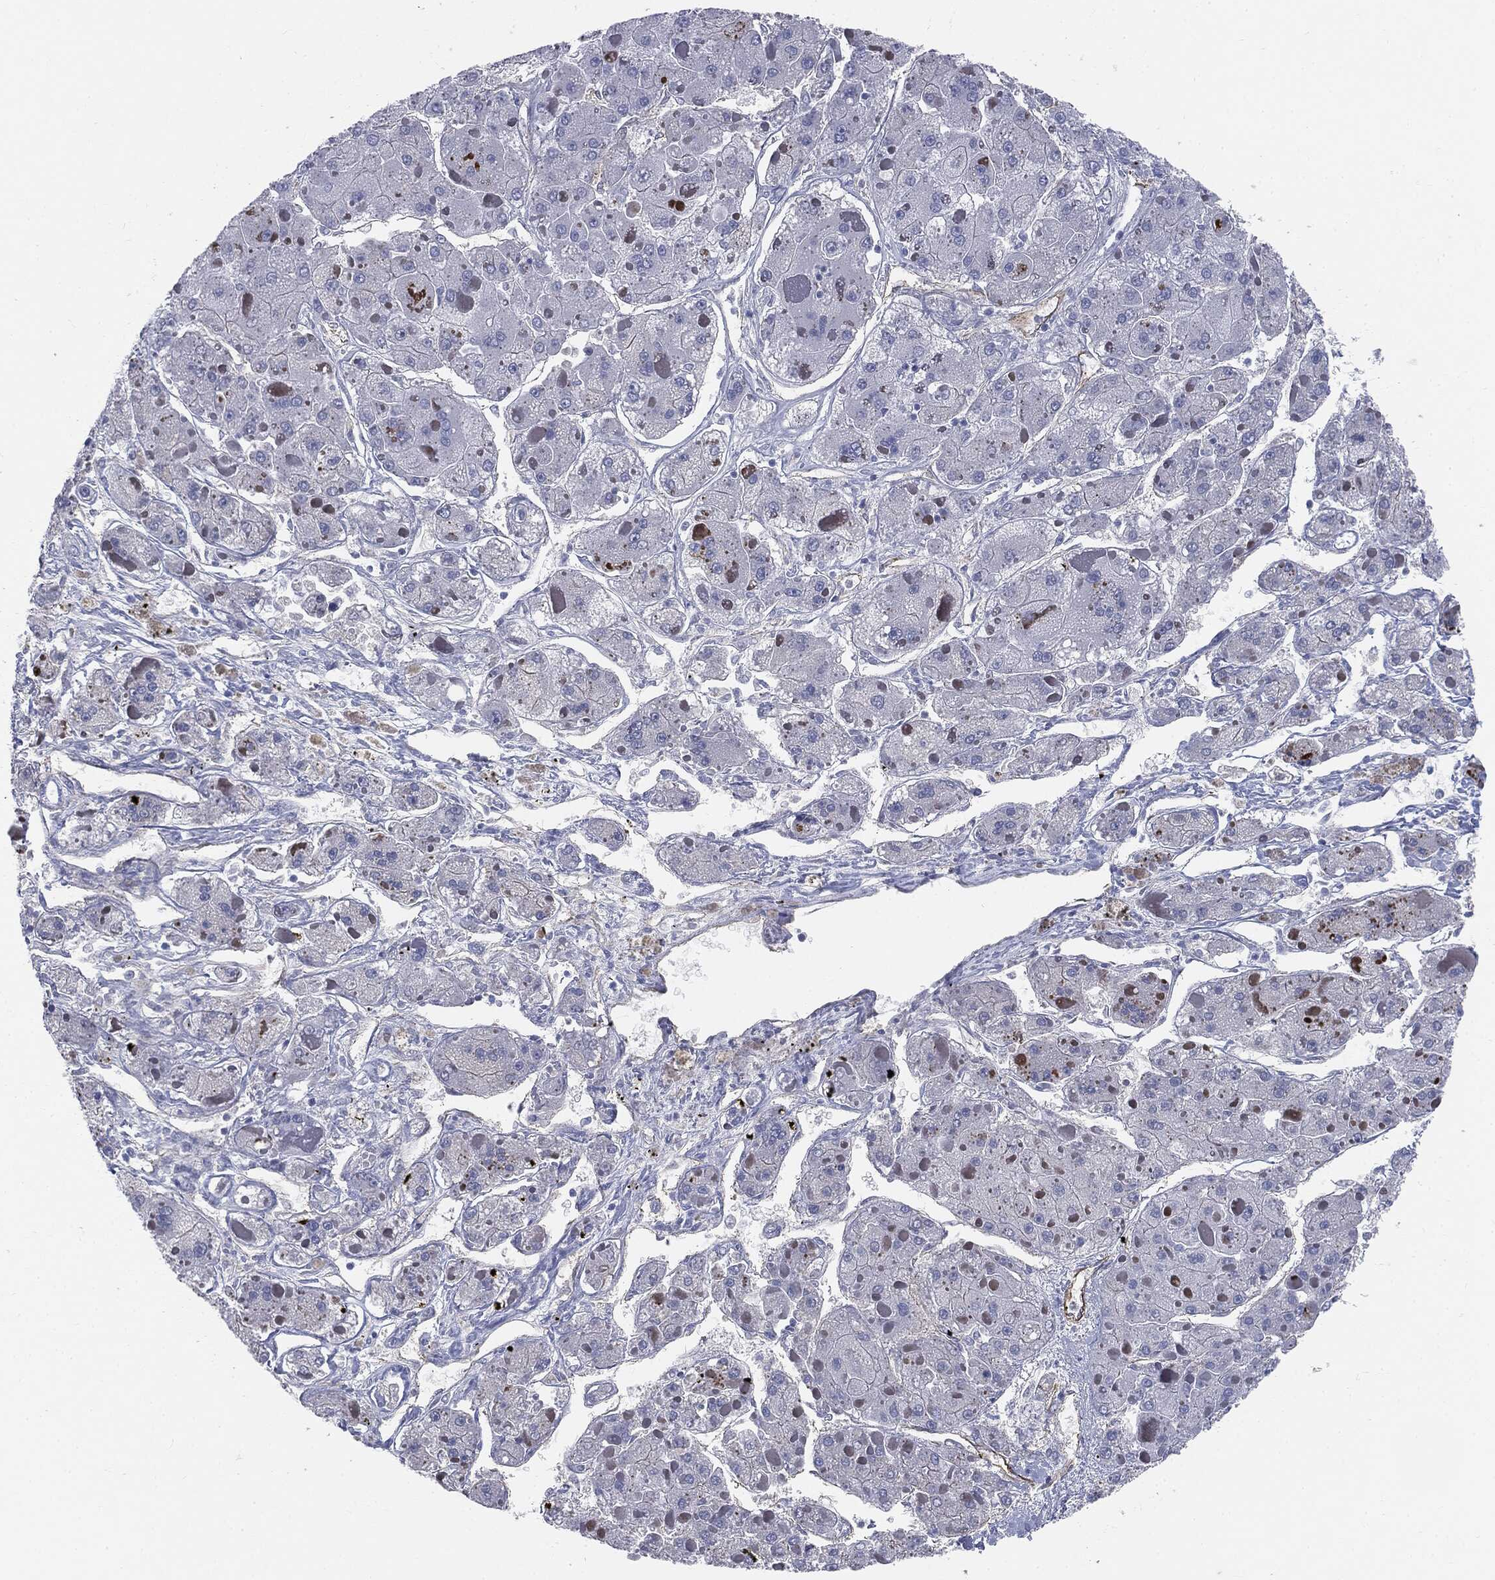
{"staining": {"intensity": "negative", "quantity": "none", "location": "none"}, "tissue": "liver cancer", "cell_type": "Tumor cells", "image_type": "cancer", "snomed": [{"axis": "morphology", "description": "Carcinoma, Hepatocellular, NOS"}, {"axis": "topography", "description": "Liver"}], "caption": "DAB immunohistochemical staining of human liver cancer (hepatocellular carcinoma) exhibits no significant expression in tumor cells. (Stains: DAB (3,3'-diaminobenzidine) immunohistochemistry (IHC) with hematoxylin counter stain, Microscopy: brightfield microscopy at high magnification).", "gene": "MUC5AC", "patient": {"sex": "female", "age": 73}}